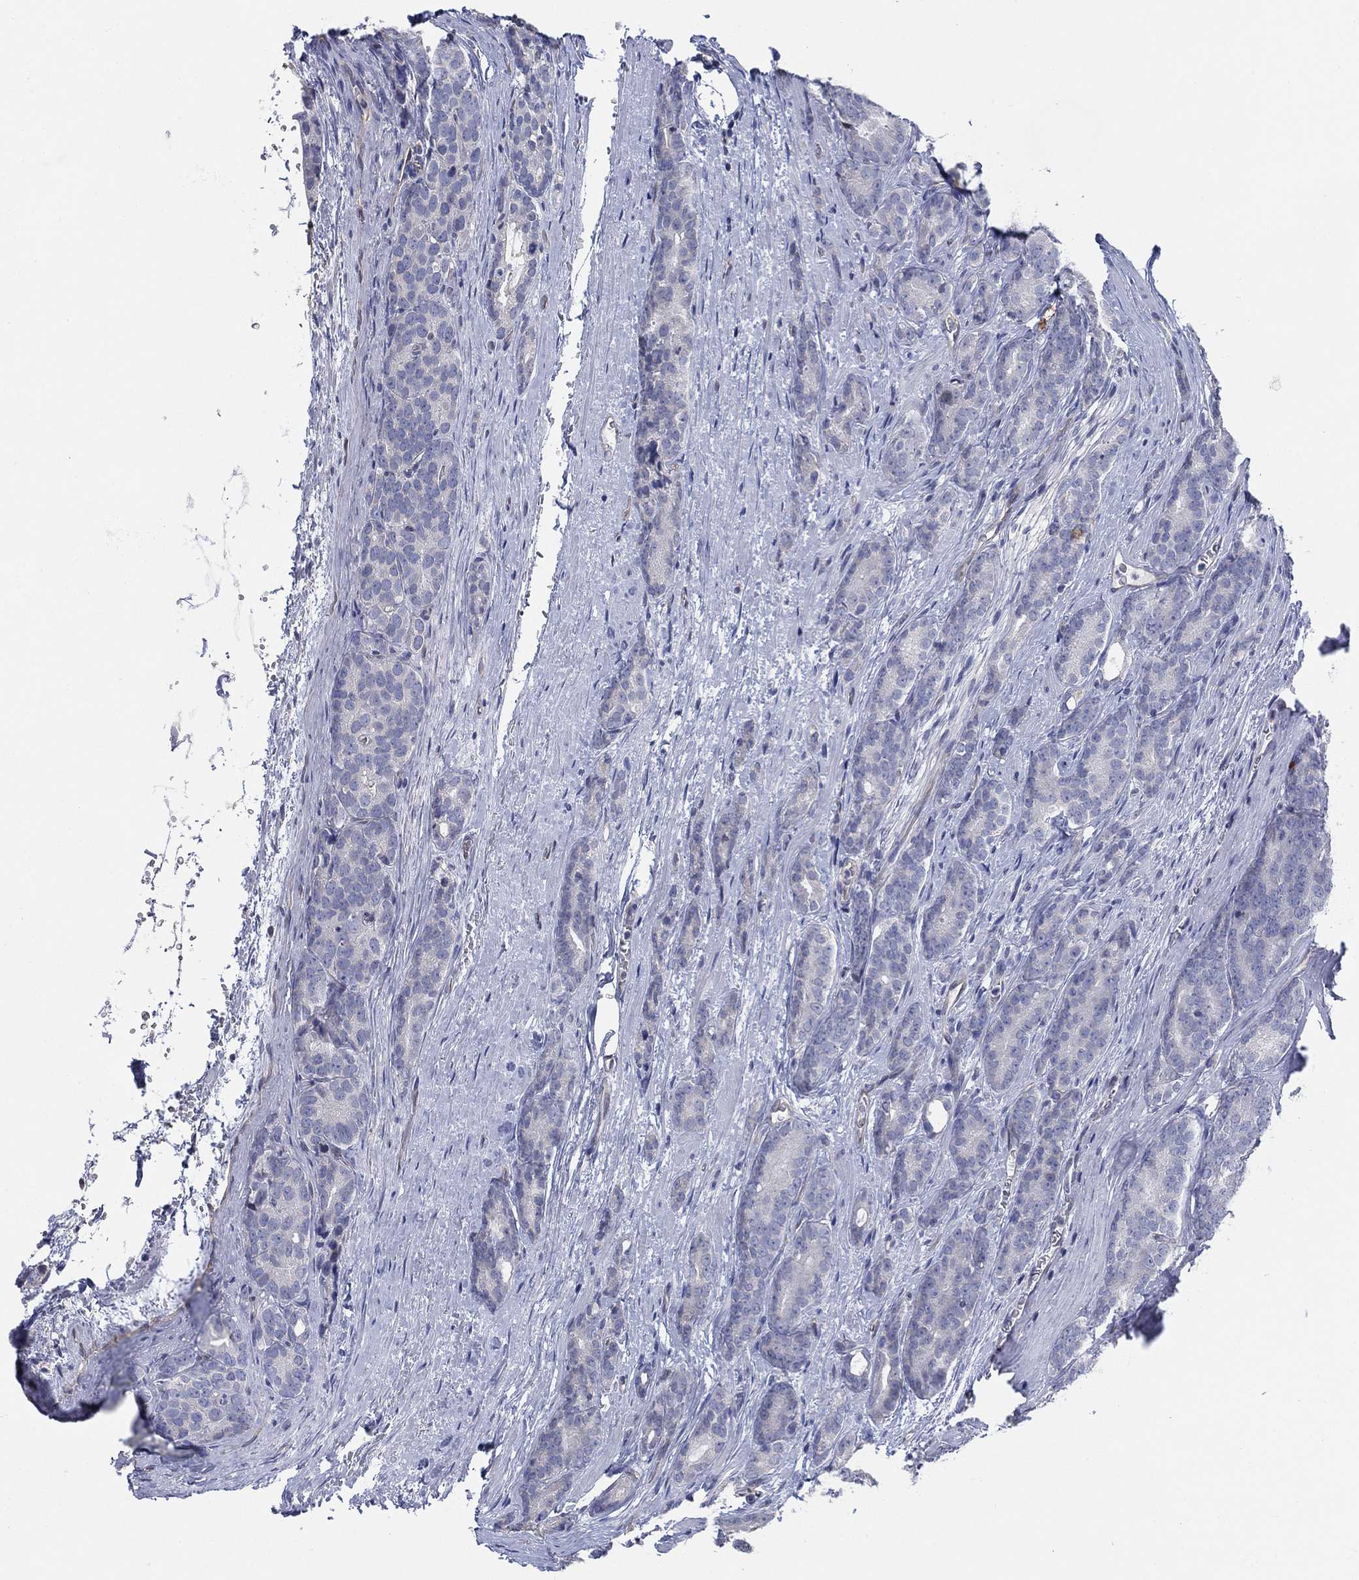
{"staining": {"intensity": "negative", "quantity": "none", "location": "none"}, "tissue": "prostate cancer", "cell_type": "Tumor cells", "image_type": "cancer", "snomed": [{"axis": "morphology", "description": "Adenocarcinoma, NOS"}, {"axis": "topography", "description": "Prostate"}], "caption": "IHC of human prostate adenocarcinoma exhibits no staining in tumor cells.", "gene": "CFTR", "patient": {"sex": "male", "age": 71}}